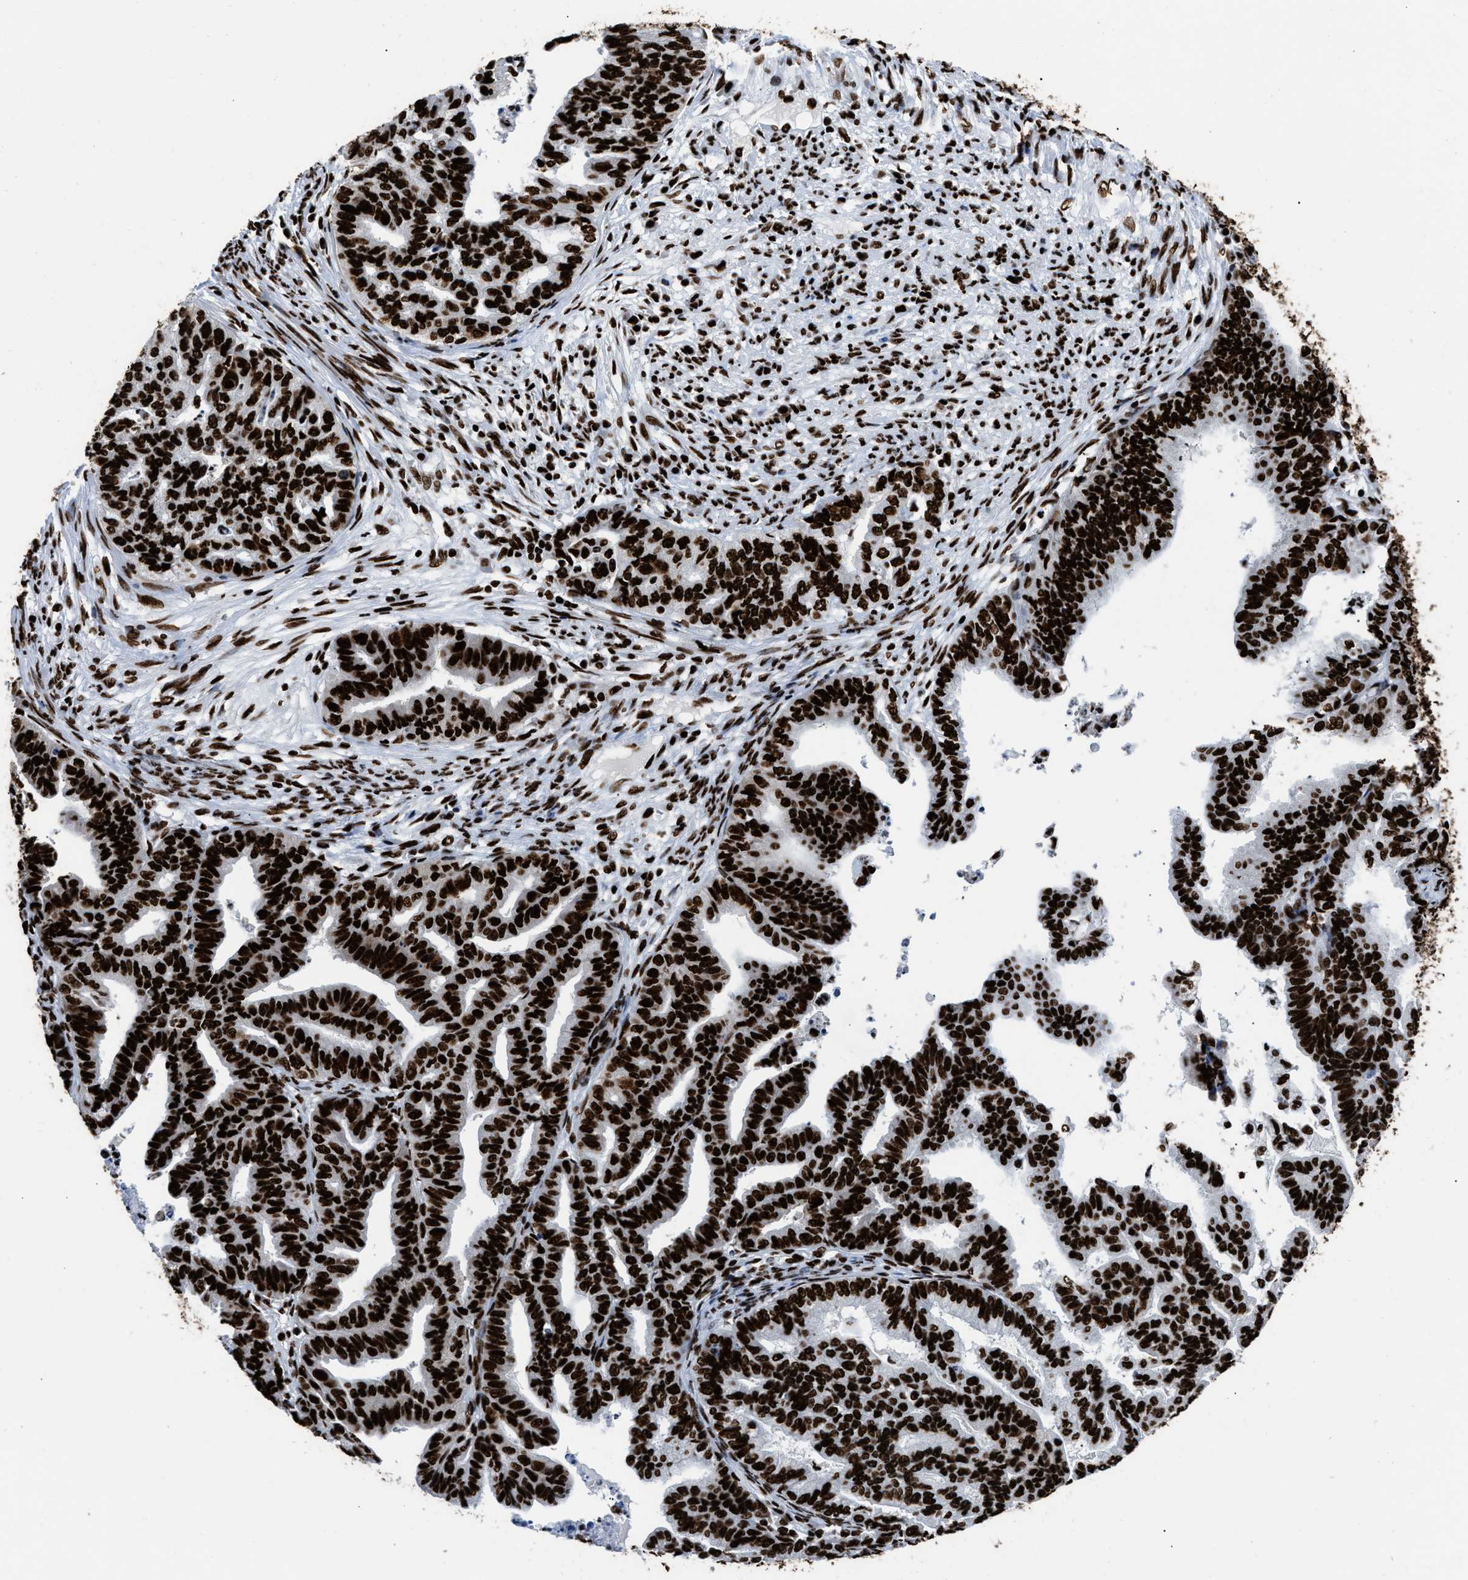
{"staining": {"intensity": "strong", "quantity": ">75%", "location": "nuclear"}, "tissue": "endometrial cancer", "cell_type": "Tumor cells", "image_type": "cancer", "snomed": [{"axis": "morphology", "description": "Adenocarcinoma, NOS"}, {"axis": "topography", "description": "Endometrium"}], "caption": "Immunohistochemical staining of adenocarcinoma (endometrial) shows high levels of strong nuclear positivity in approximately >75% of tumor cells.", "gene": "HNRNPM", "patient": {"sex": "female", "age": 79}}